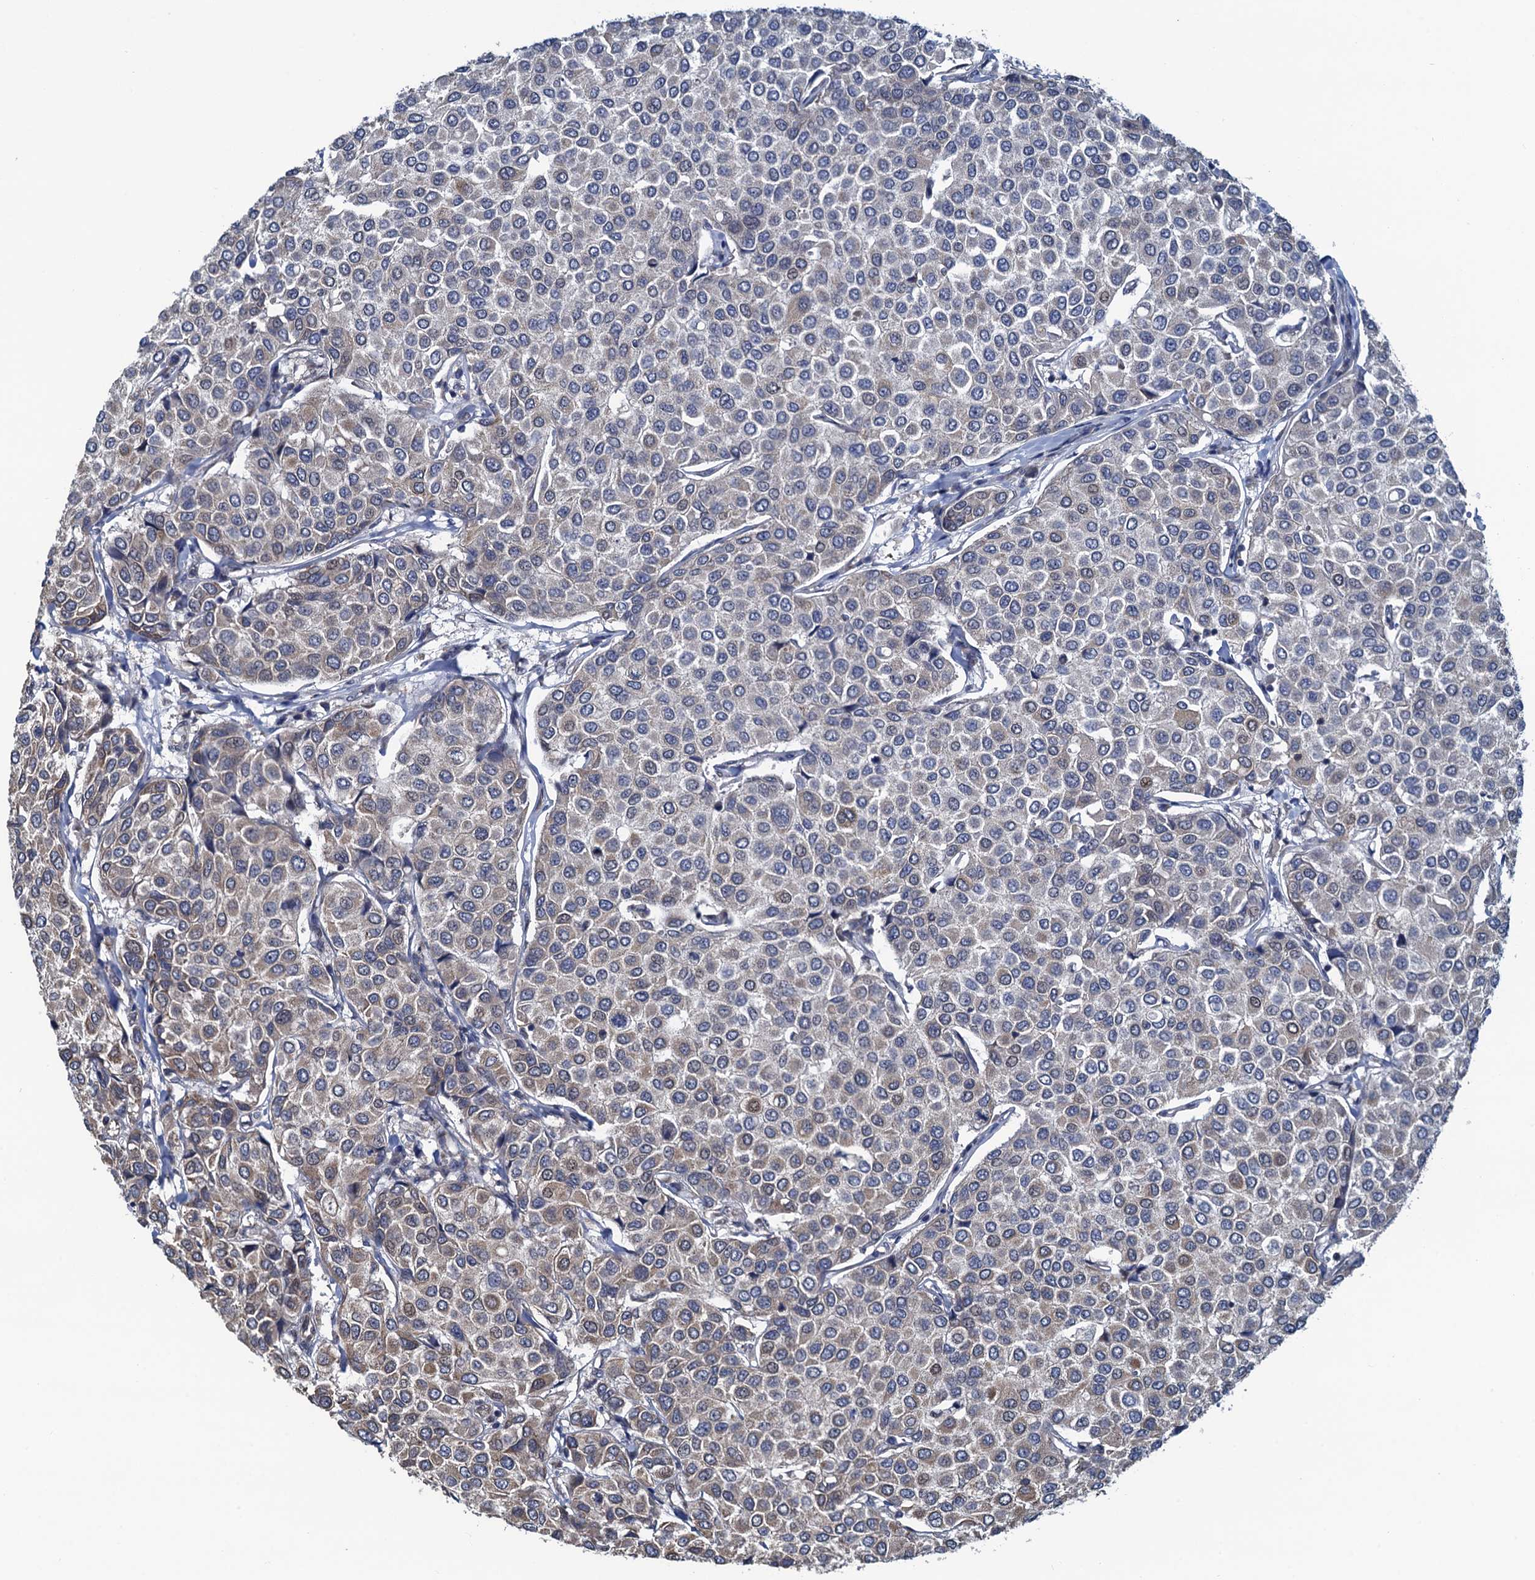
{"staining": {"intensity": "weak", "quantity": "<25%", "location": "cytoplasmic/membranous,nuclear"}, "tissue": "breast cancer", "cell_type": "Tumor cells", "image_type": "cancer", "snomed": [{"axis": "morphology", "description": "Duct carcinoma"}, {"axis": "topography", "description": "Breast"}], "caption": "This is a histopathology image of immunohistochemistry staining of intraductal carcinoma (breast), which shows no staining in tumor cells. (Brightfield microscopy of DAB (3,3'-diaminobenzidine) IHC at high magnification).", "gene": "RNF125", "patient": {"sex": "female", "age": 55}}